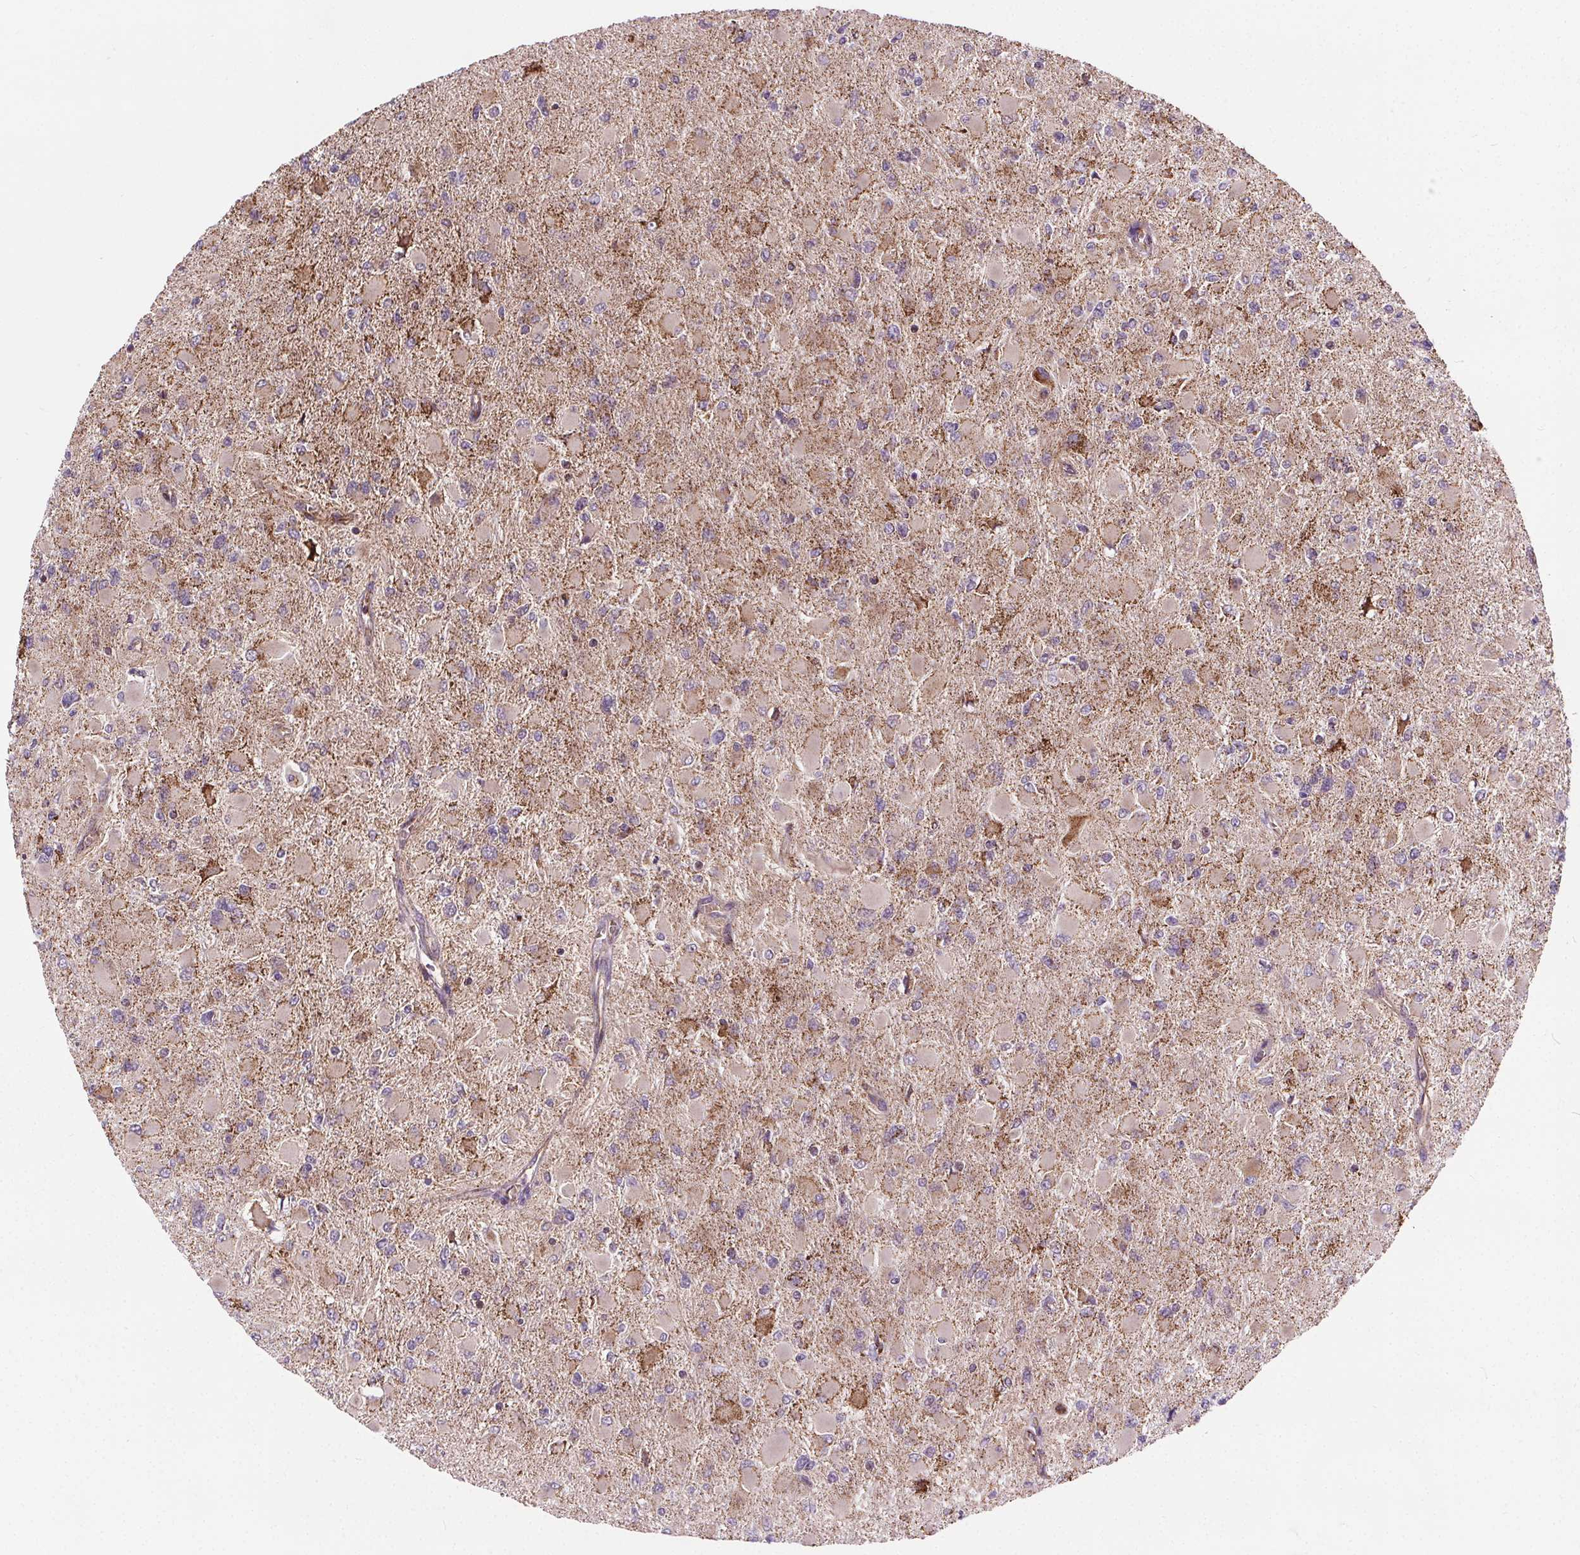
{"staining": {"intensity": "moderate", "quantity": "<25%", "location": "cytoplasmic/membranous"}, "tissue": "glioma", "cell_type": "Tumor cells", "image_type": "cancer", "snomed": [{"axis": "morphology", "description": "Glioma, malignant, High grade"}, {"axis": "topography", "description": "Cerebral cortex"}], "caption": "Tumor cells show moderate cytoplasmic/membranous expression in approximately <25% of cells in malignant glioma (high-grade).", "gene": "GOLT1B", "patient": {"sex": "female", "age": 36}}